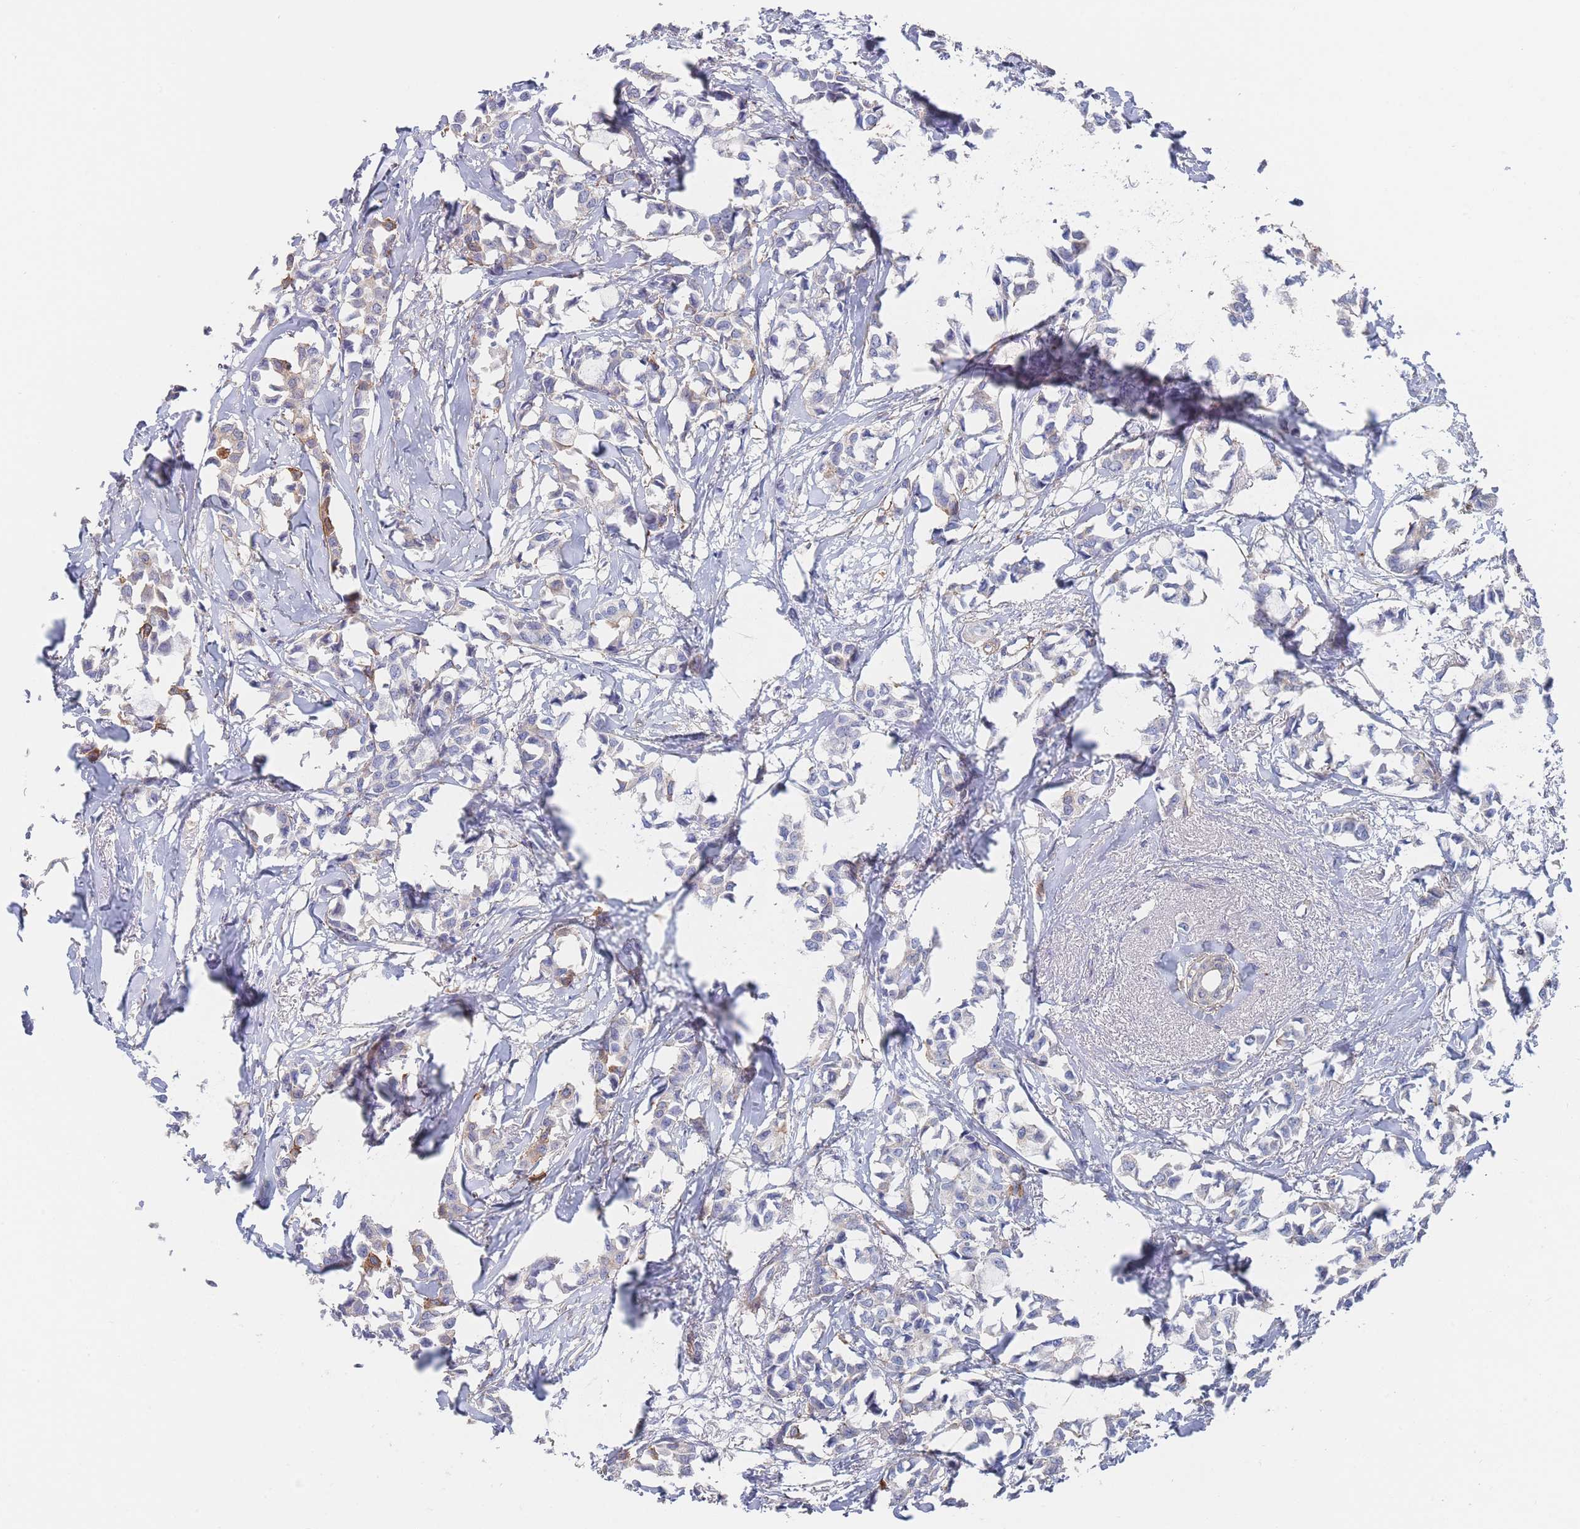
{"staining": {"intensity": "negative", "quantity": "none", "location": "none"}, "tissue": "breast cancer", "cell_type": "Tumor cells", "image_type": "cancer", "snomed": [{"axis": "morphology", "description": "Duct carcinoma"}, {"axis": "topography", "description": "Breast"}], "caption": "Immunohistochemical staining of human invasive ductal carcinoma (breast) exhibits no significant staining in tumor cells.", "gene": "G6PC1", "patient": {"sex": "female", "age": 73}}